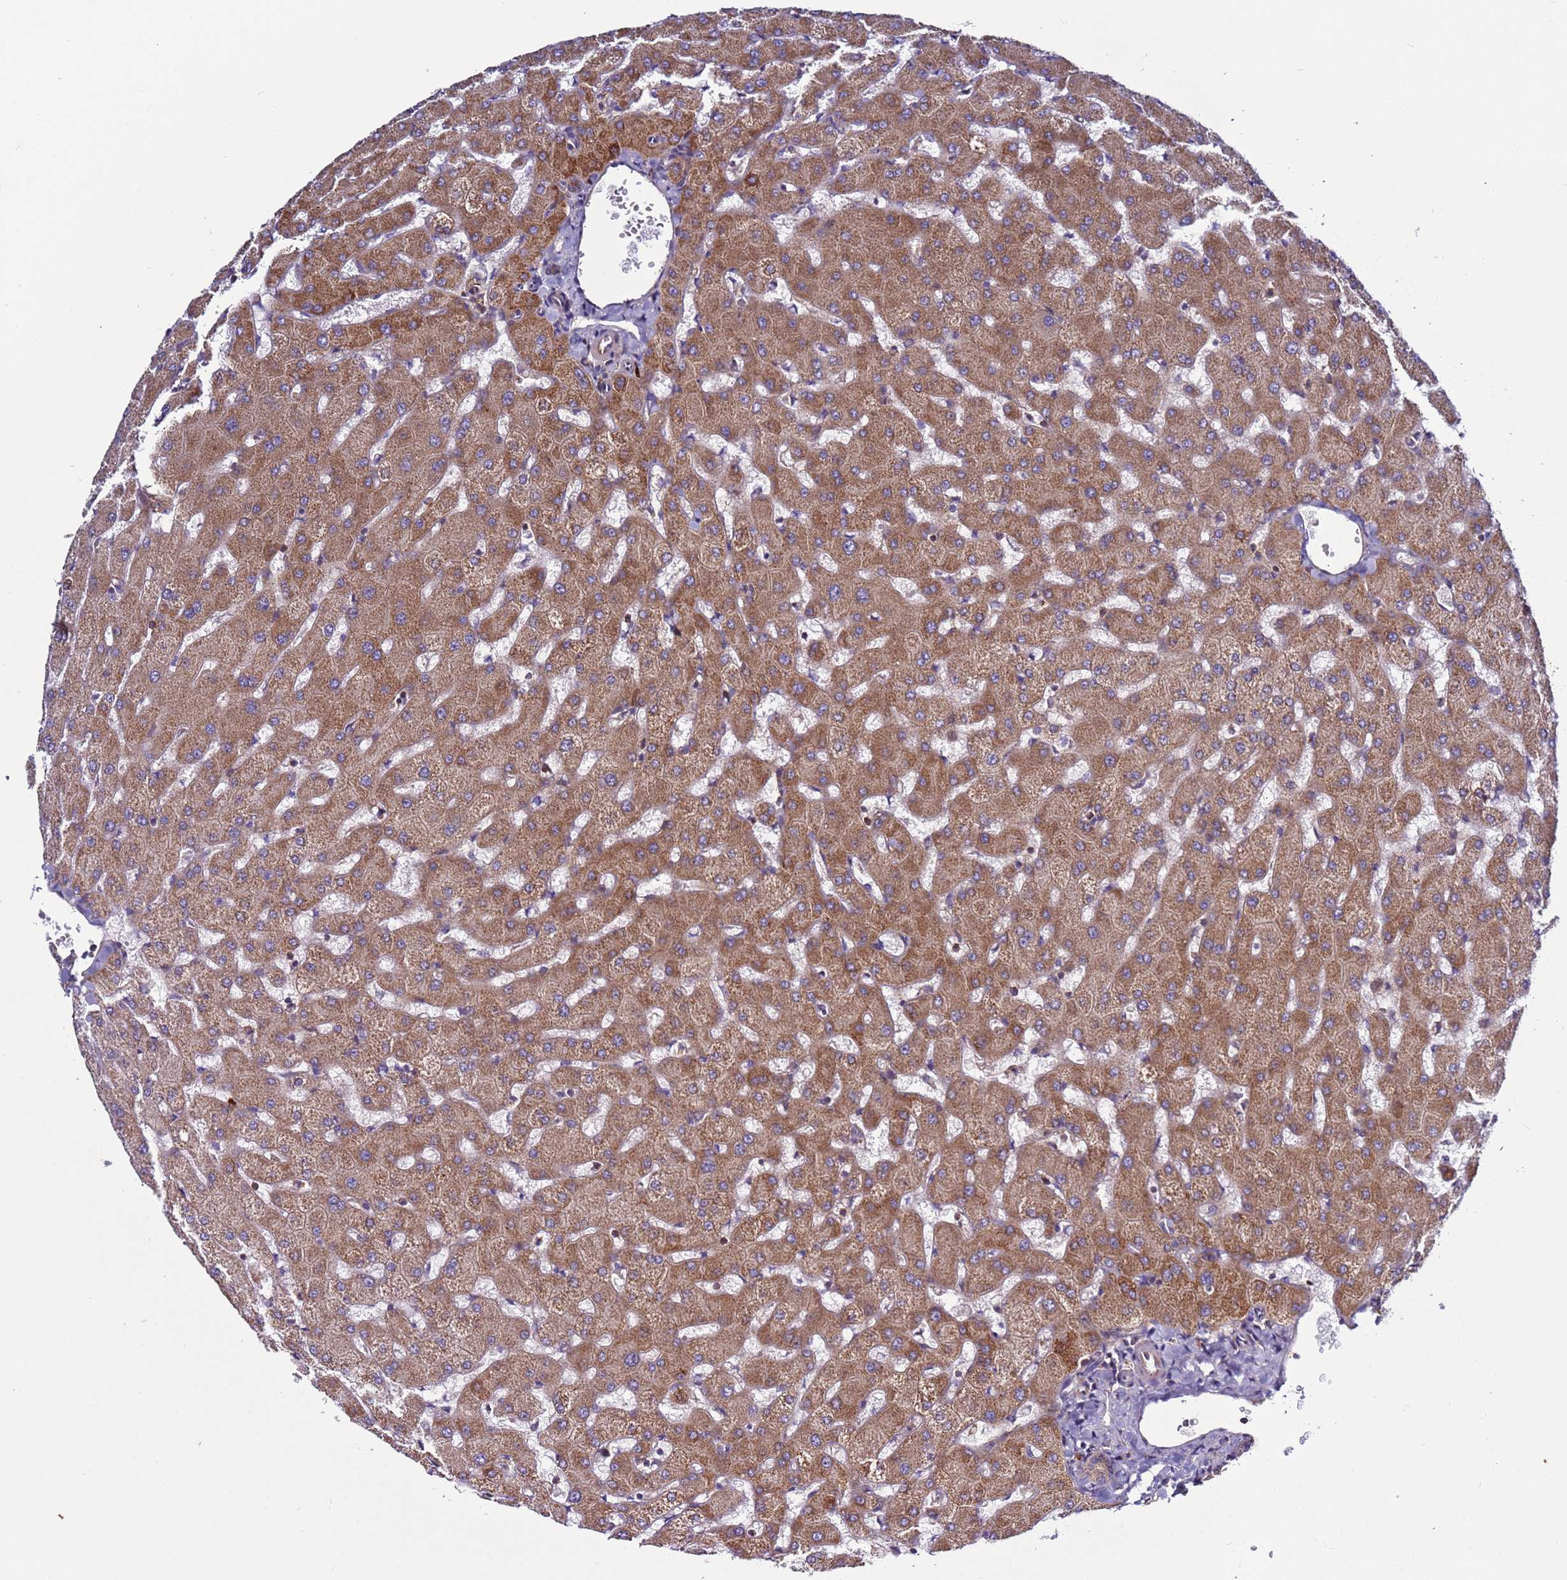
{"staining": {"intensity": "weak", "quantity": ">75%", "location": "cytoplasmic/membranous"}, "tissue": "liver", "cell_type": "Cholangiocytes", "image_type": "normal", "snomed": [{"axis": "morphology", "description": "Normal tissue, NOS"}, {"axis": "topography", "description": "Liver"}], "caption": "Immunohistochemistry histopathology image of benign liver: human liver stained using immunohistochemistry displays low levels of weak protein expression localized specifically in the cytoplasmic/membranous of cholangiocytes, appearing as a cytoplasmic/membranous brown color.", "gene": "EFCAB8", "patient": {"sex": "female", "age": 63}}